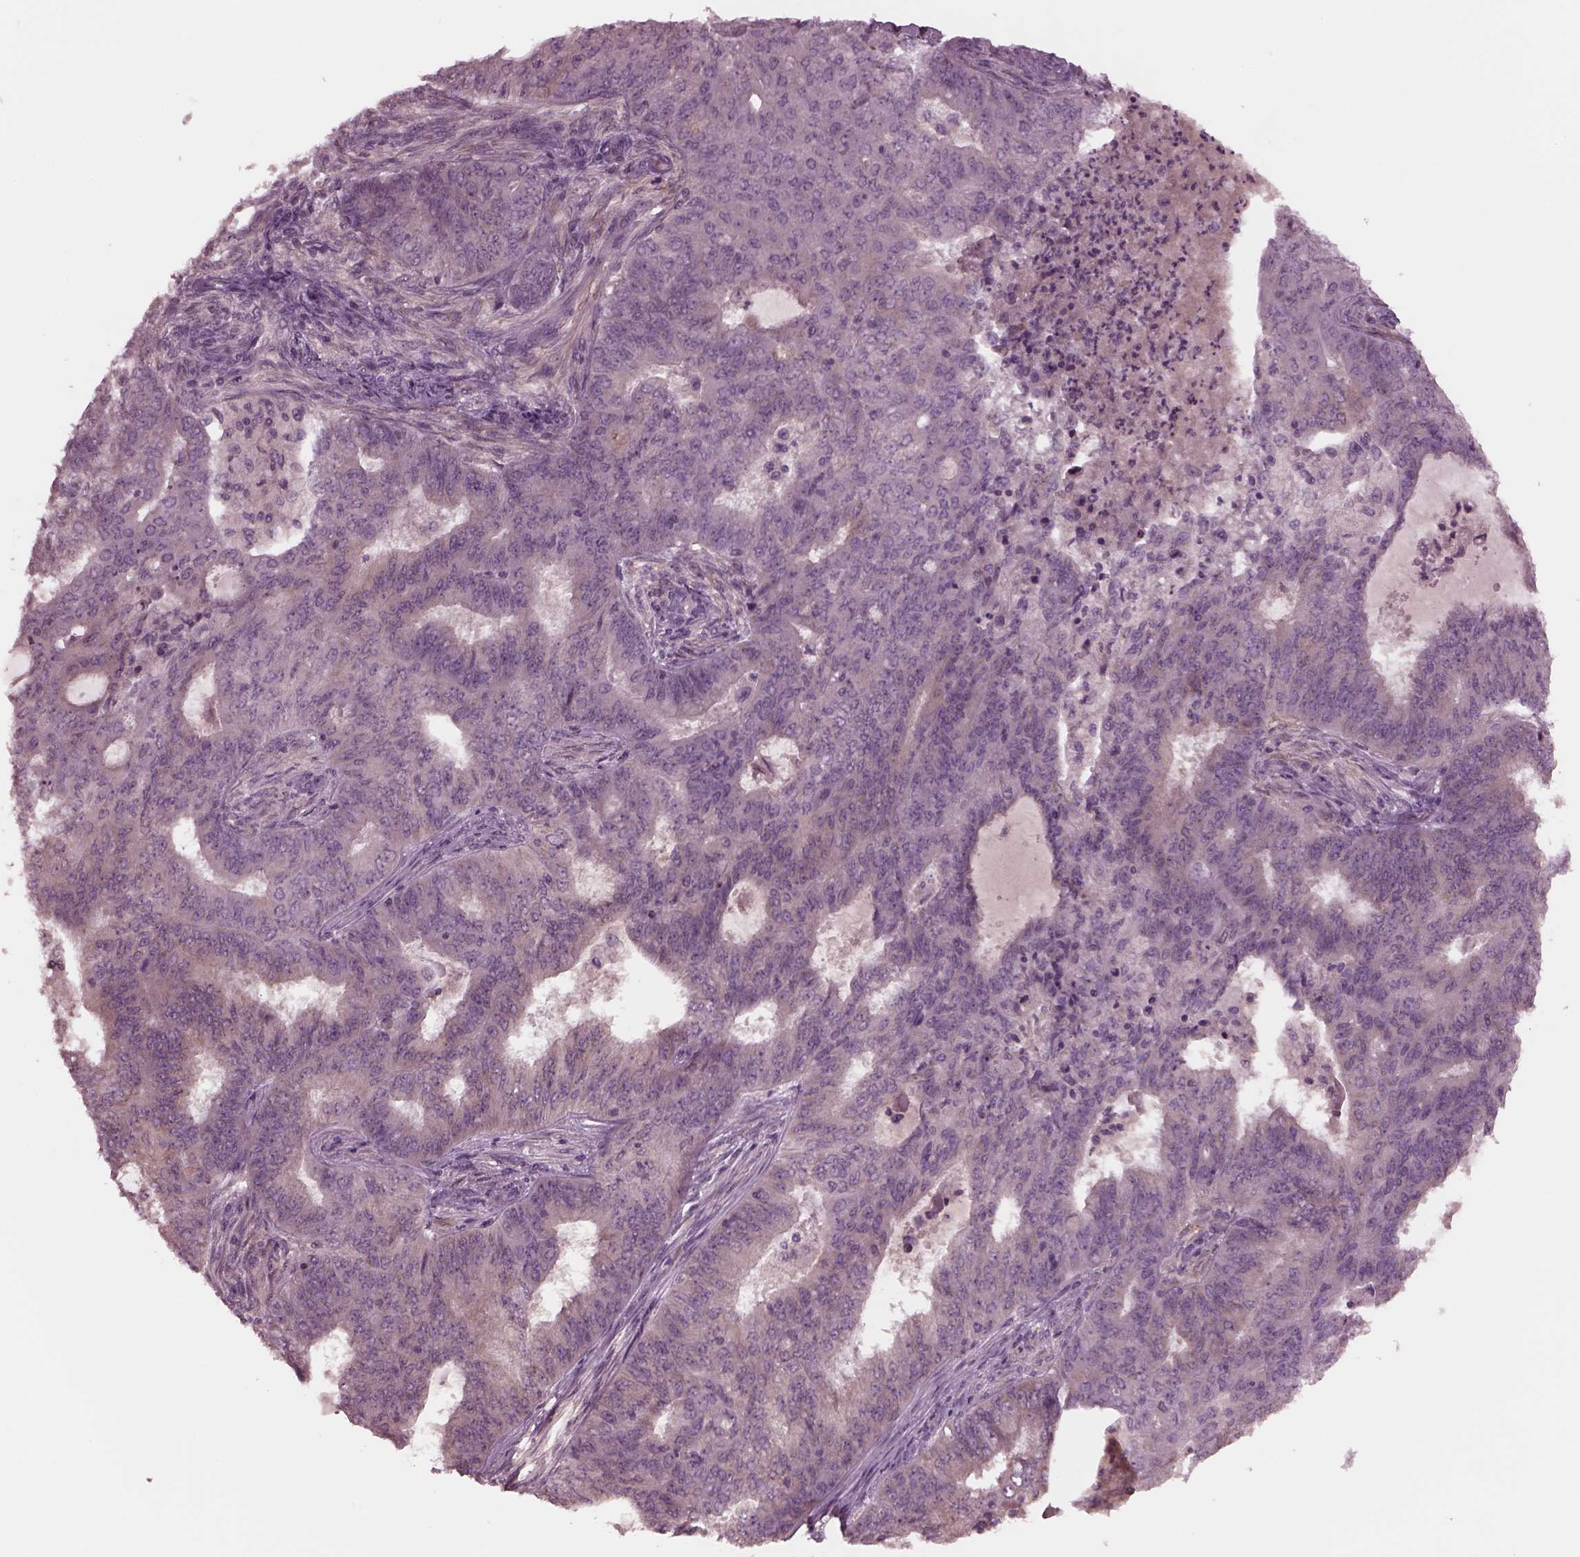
{"staining": {"intensity": "negative", "quantity": "none", "location": "none"}, "tissue": "endometrial cancer", "cell_type": "Tumor cells", "image_type": "cancer", "snomed": [{"axis": "morphology", "description": "Adenocarcinoma, NOS"}, {"axis": "topography", "description": "Endometrium"}], "caption": "This is a micrograph of immunohistochemistry staining of endometrial adenocarcinoma, which shows no positivity in tumor cells.", "gene": "PORCN", "patient": {"sex": "female", "age": 62}}